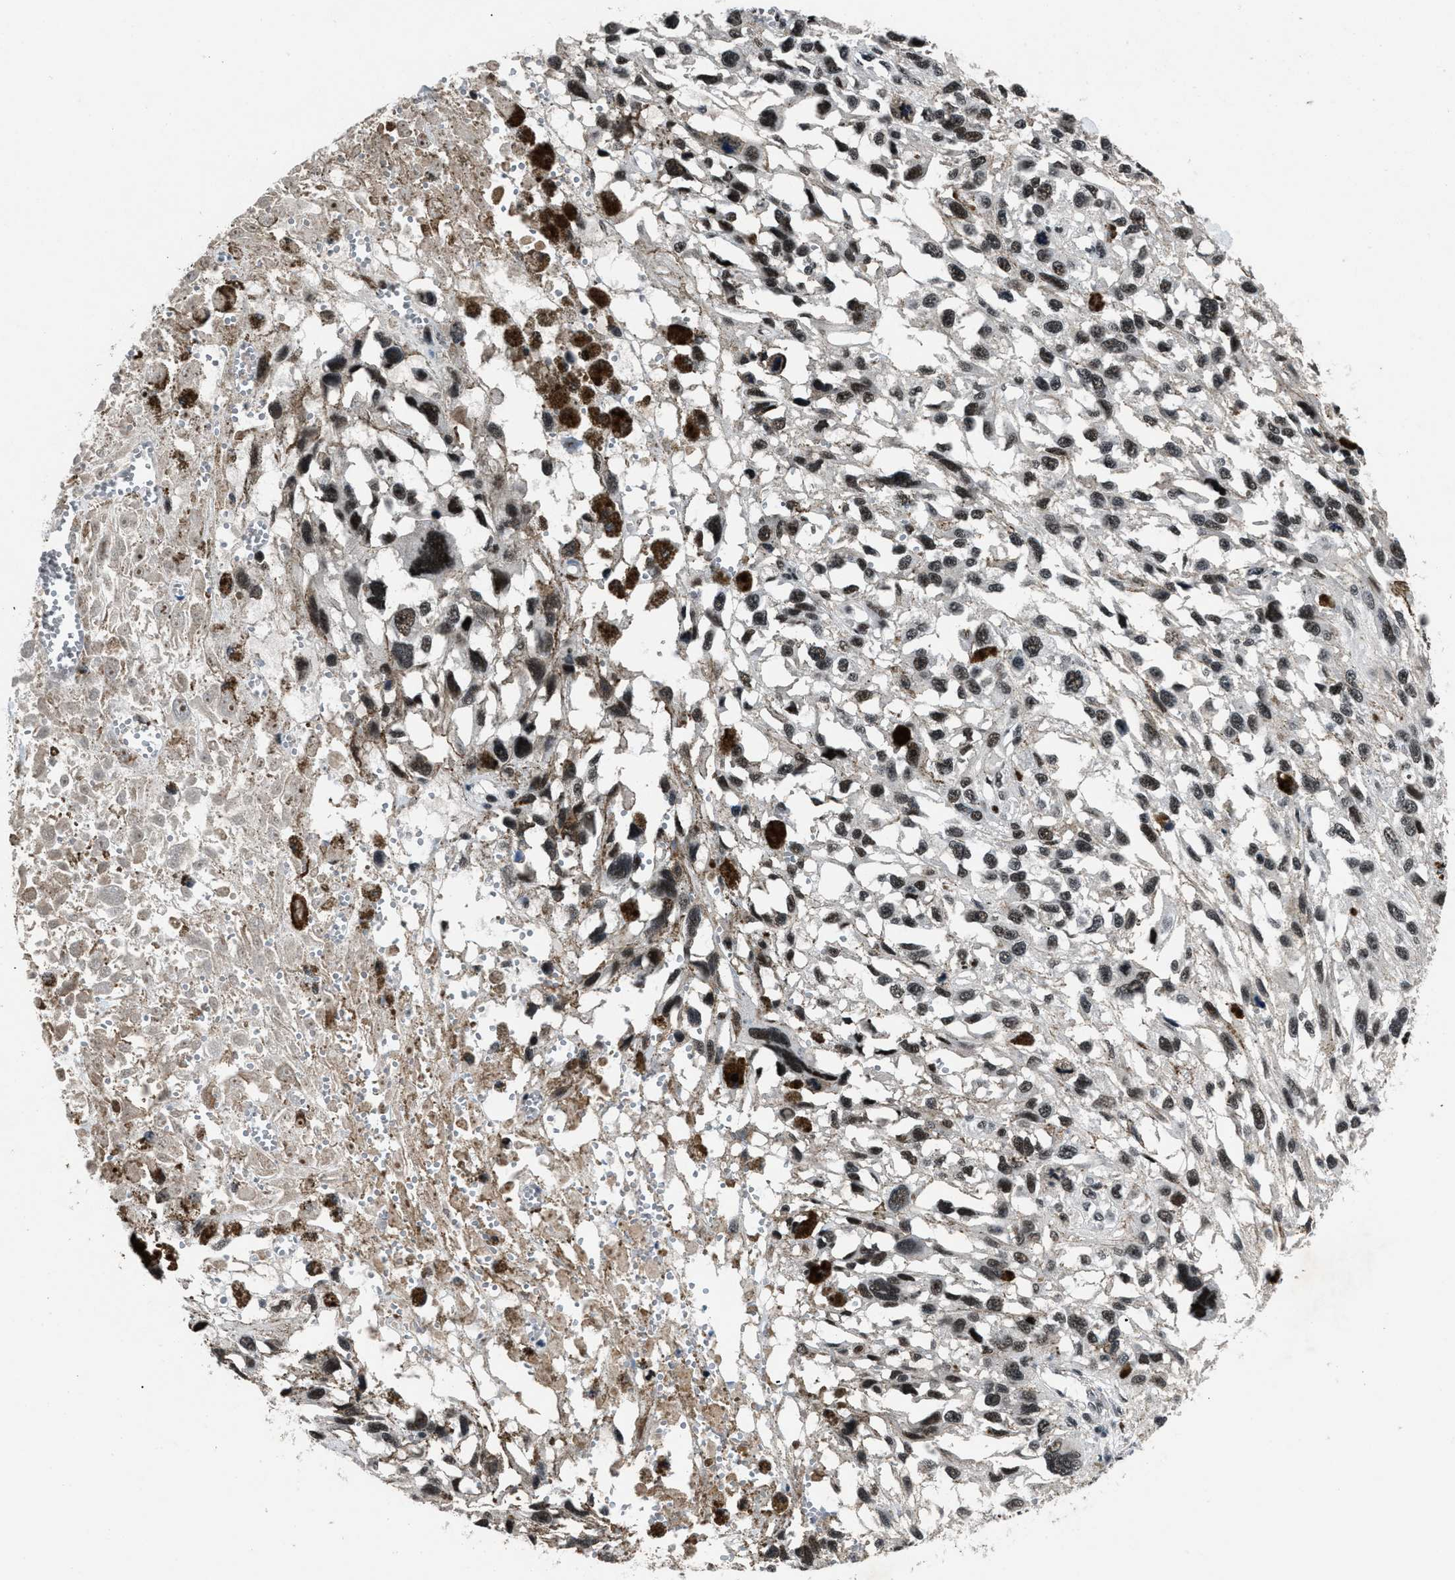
{"staining": {"intensity": "strong", "quantity": ">75%", "location": "nuclear"}, "tissue": "melanoma", "cell_type": "Tumor cells", "image_type": "cancer", "snomed": [{"axis": "morphology", "description": "Malignant melanoma, Metastatic site"}, {"axis": "topography", "description": "Lymph node"}], "caption": "Human malignant melanoma (metastatic site) stained with a protein marker reveals strong staining in tumor cells.", "gene": "SMARCB1", "patient": {"sex": "male", "age": 59}}